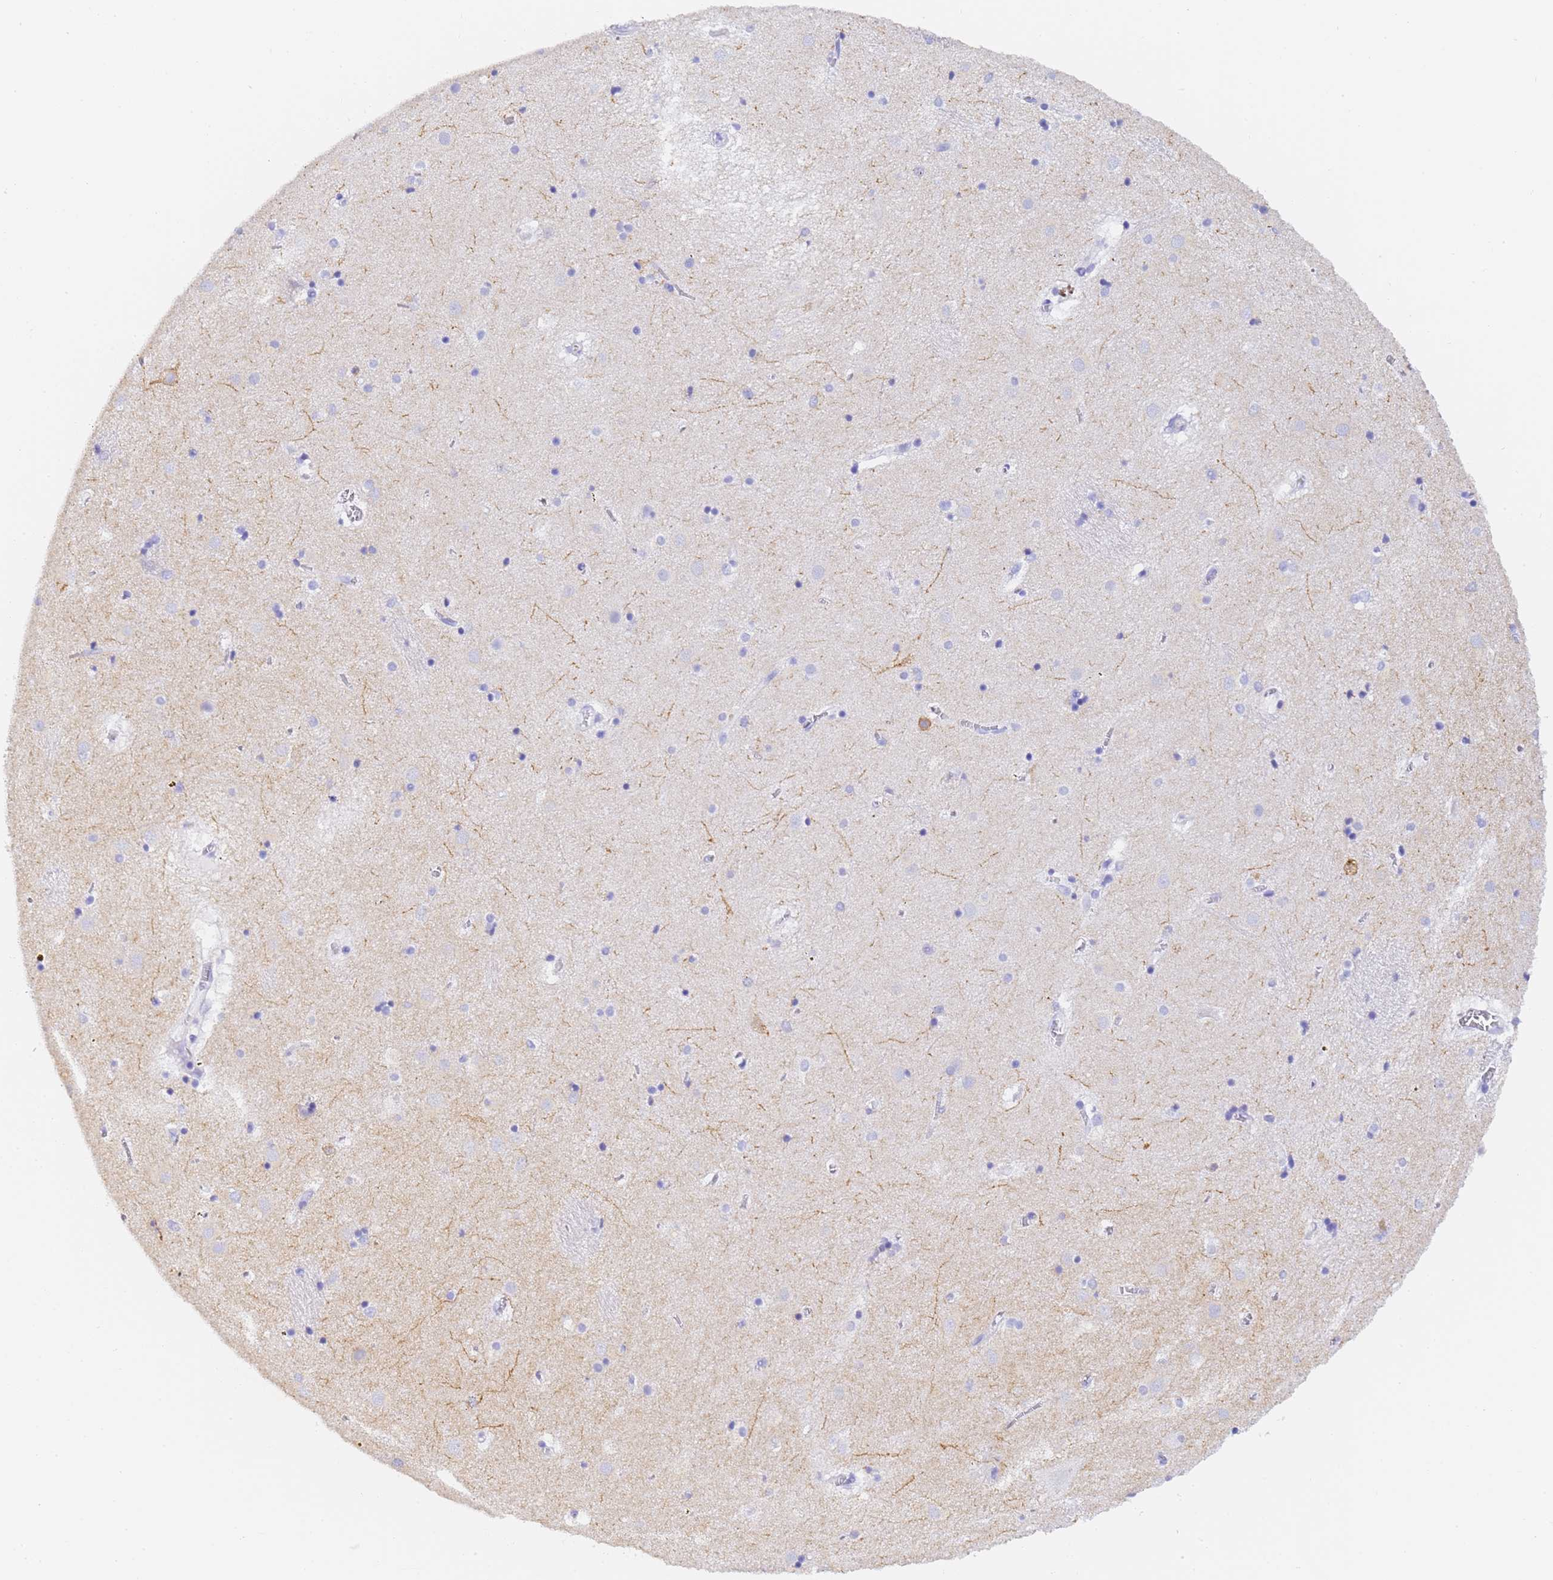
{"staining": {"intensity": "negative", "quantity": "none", "location": "none"}, "tissue": "caudate", "cell_type": "Glial cells", "image_type": "normal", "snomed": [{"axis": "morphology", "description": "Normal tissue, NOS"}, {"axis": "topography", "description": "Lateral ventricle wall"}], "caption": "Image shows no significant protein expression in glial cells of normal caudate. (Stains: DAB (3,3'-diaminobenzidine) immunohistochemistry with hematoxylin counter stain, Microscopy: brightfield microscopy at high magnification).", "gene": "GABRA1", "patient": {"sex": "male", "age": 70}}